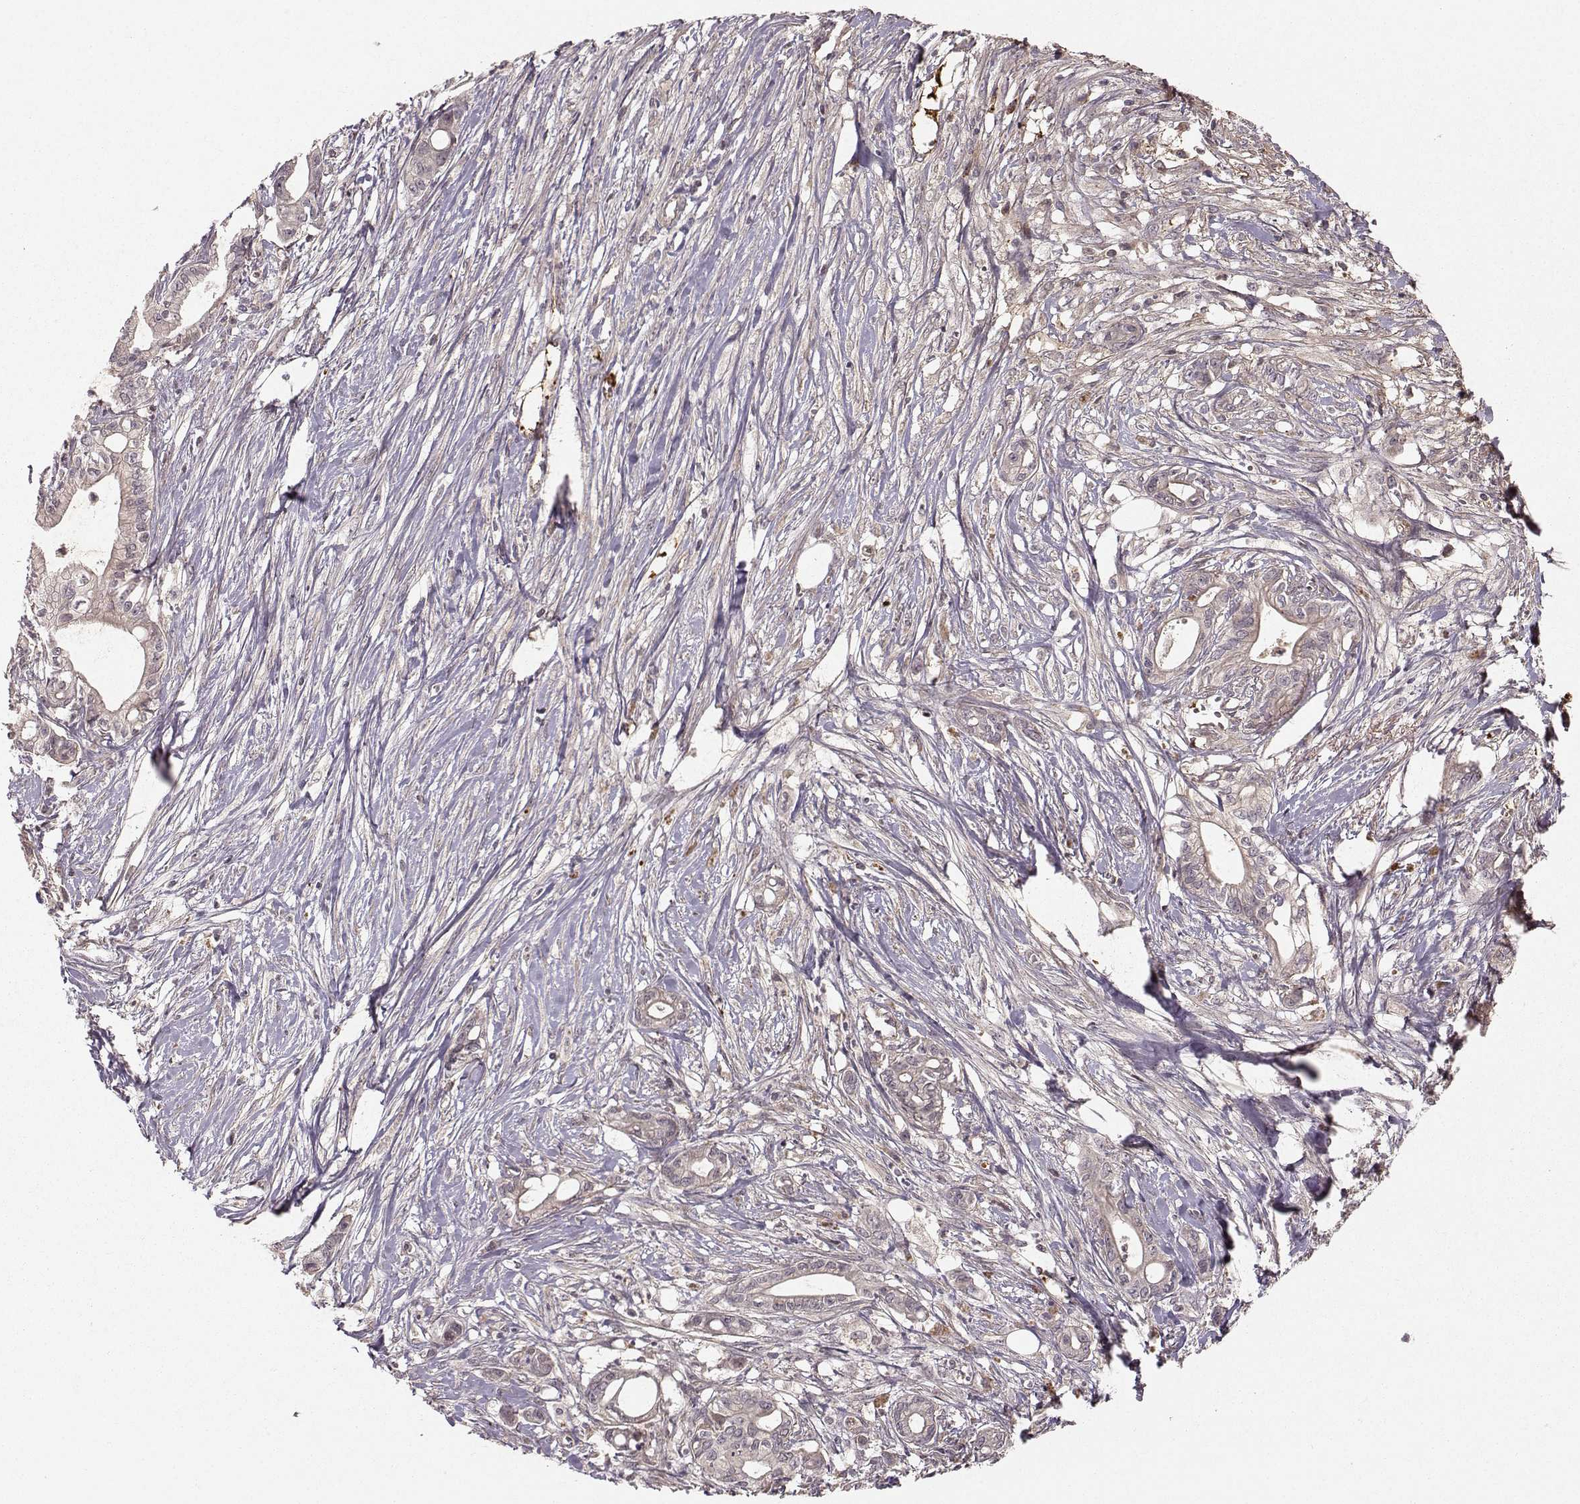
{"staining": {"intensity": "negative", "quantity": "none", "location": "none"}, "tissue": "pancreatic cancer", "cell_type": "Tumor cells", "image_type": "cancer", "snomed": [{"axis": "morphology", "description": "Adenocarcinoma, NOS"}, {"axis": "topography", "description": "Pancreas"}], "caption": "Protein analysis of pancreatic cancer (adenocarcinoma) reveals no significant staining in tumor cells. (DAB IHC, high magnification).", "gene": "WNT6", "patient": {"sex": "male", "age": 71}}